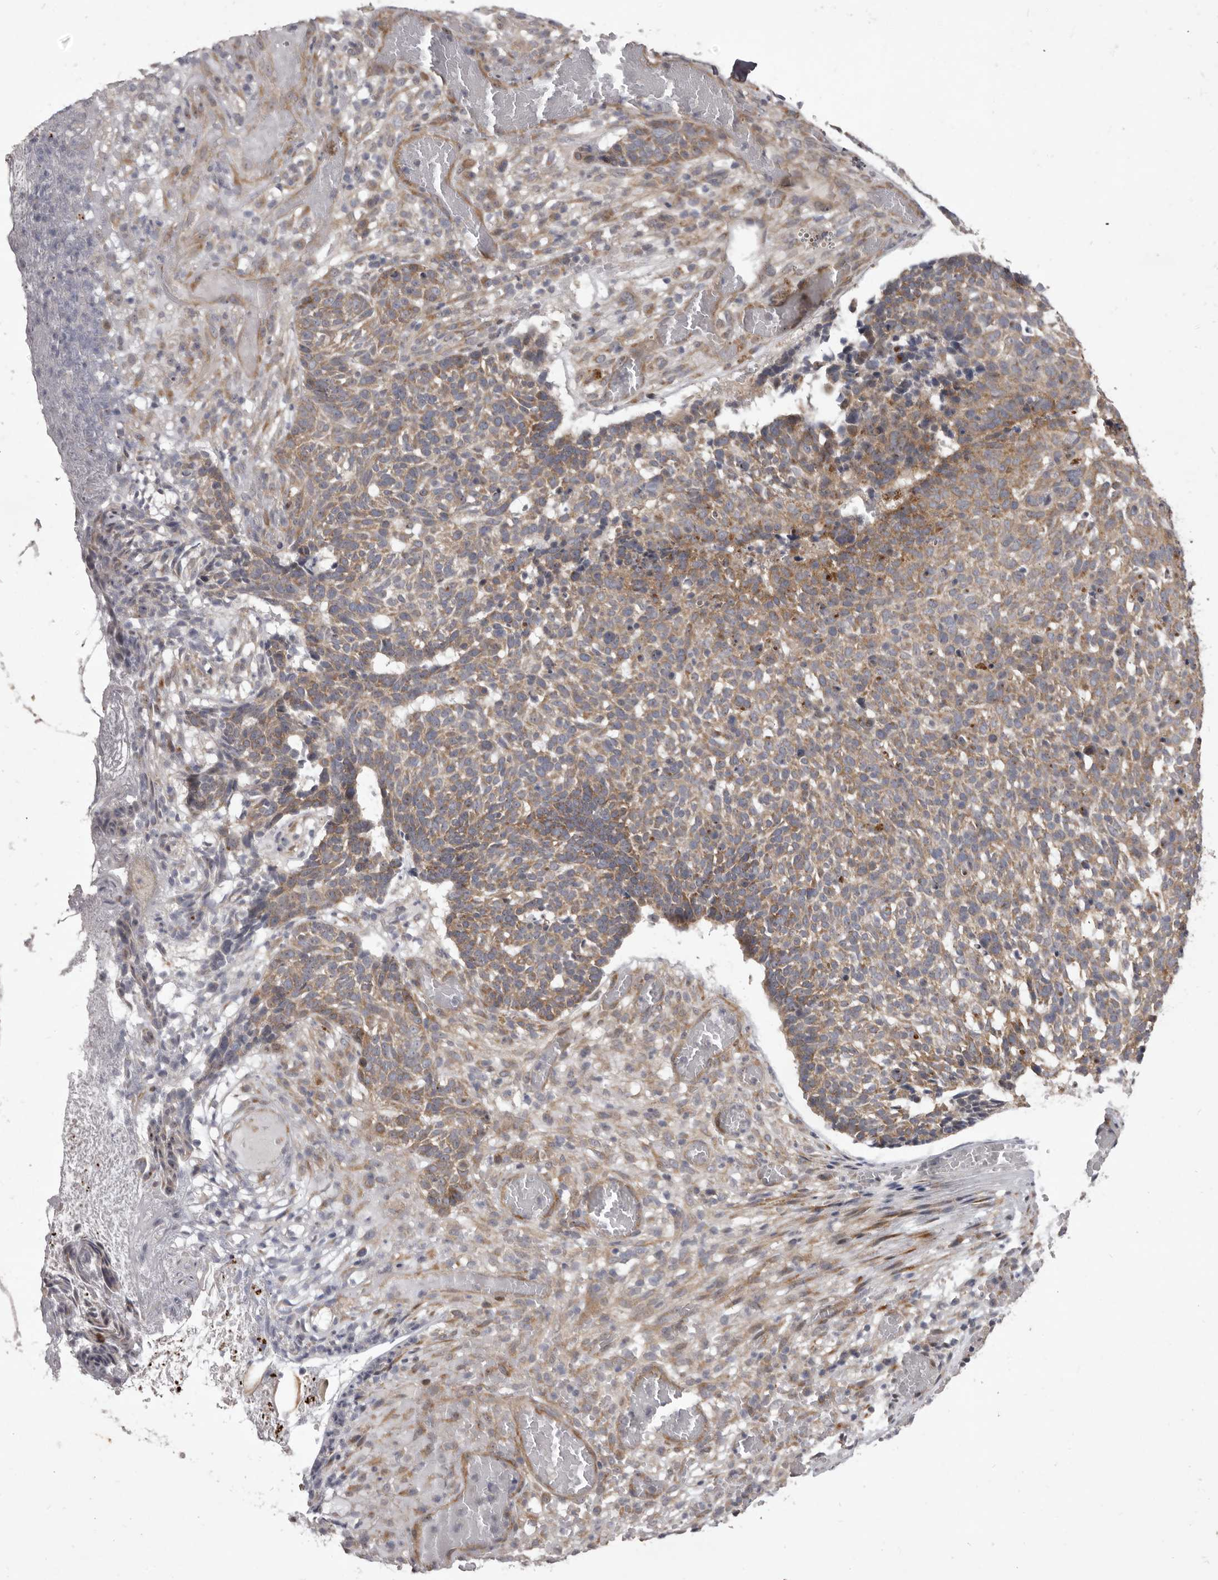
{"staining": {"intensity": "weak", "quantity": "25%-75%", "location": "cytoplasmic/membranous"}, "tissue": "skin cancer", "cell_type": "Tumor cells", "image_type": "cancer", "snomed": [{"axis": "morphology", "description": "Basal cell carcinoma"}, {"axis": "topography", "description": "Skin"}], "caption": "IHC (DAB) staining of skin cancer exhibits weak cytoplasmic/membranous protein expression in about 25%-75% of tumor cells. (DAB IHC, brown staining for protein, blue staining for nuclei).", "gene": "TBC1D8B", "patient": {"sex": "male", "age": 85}}